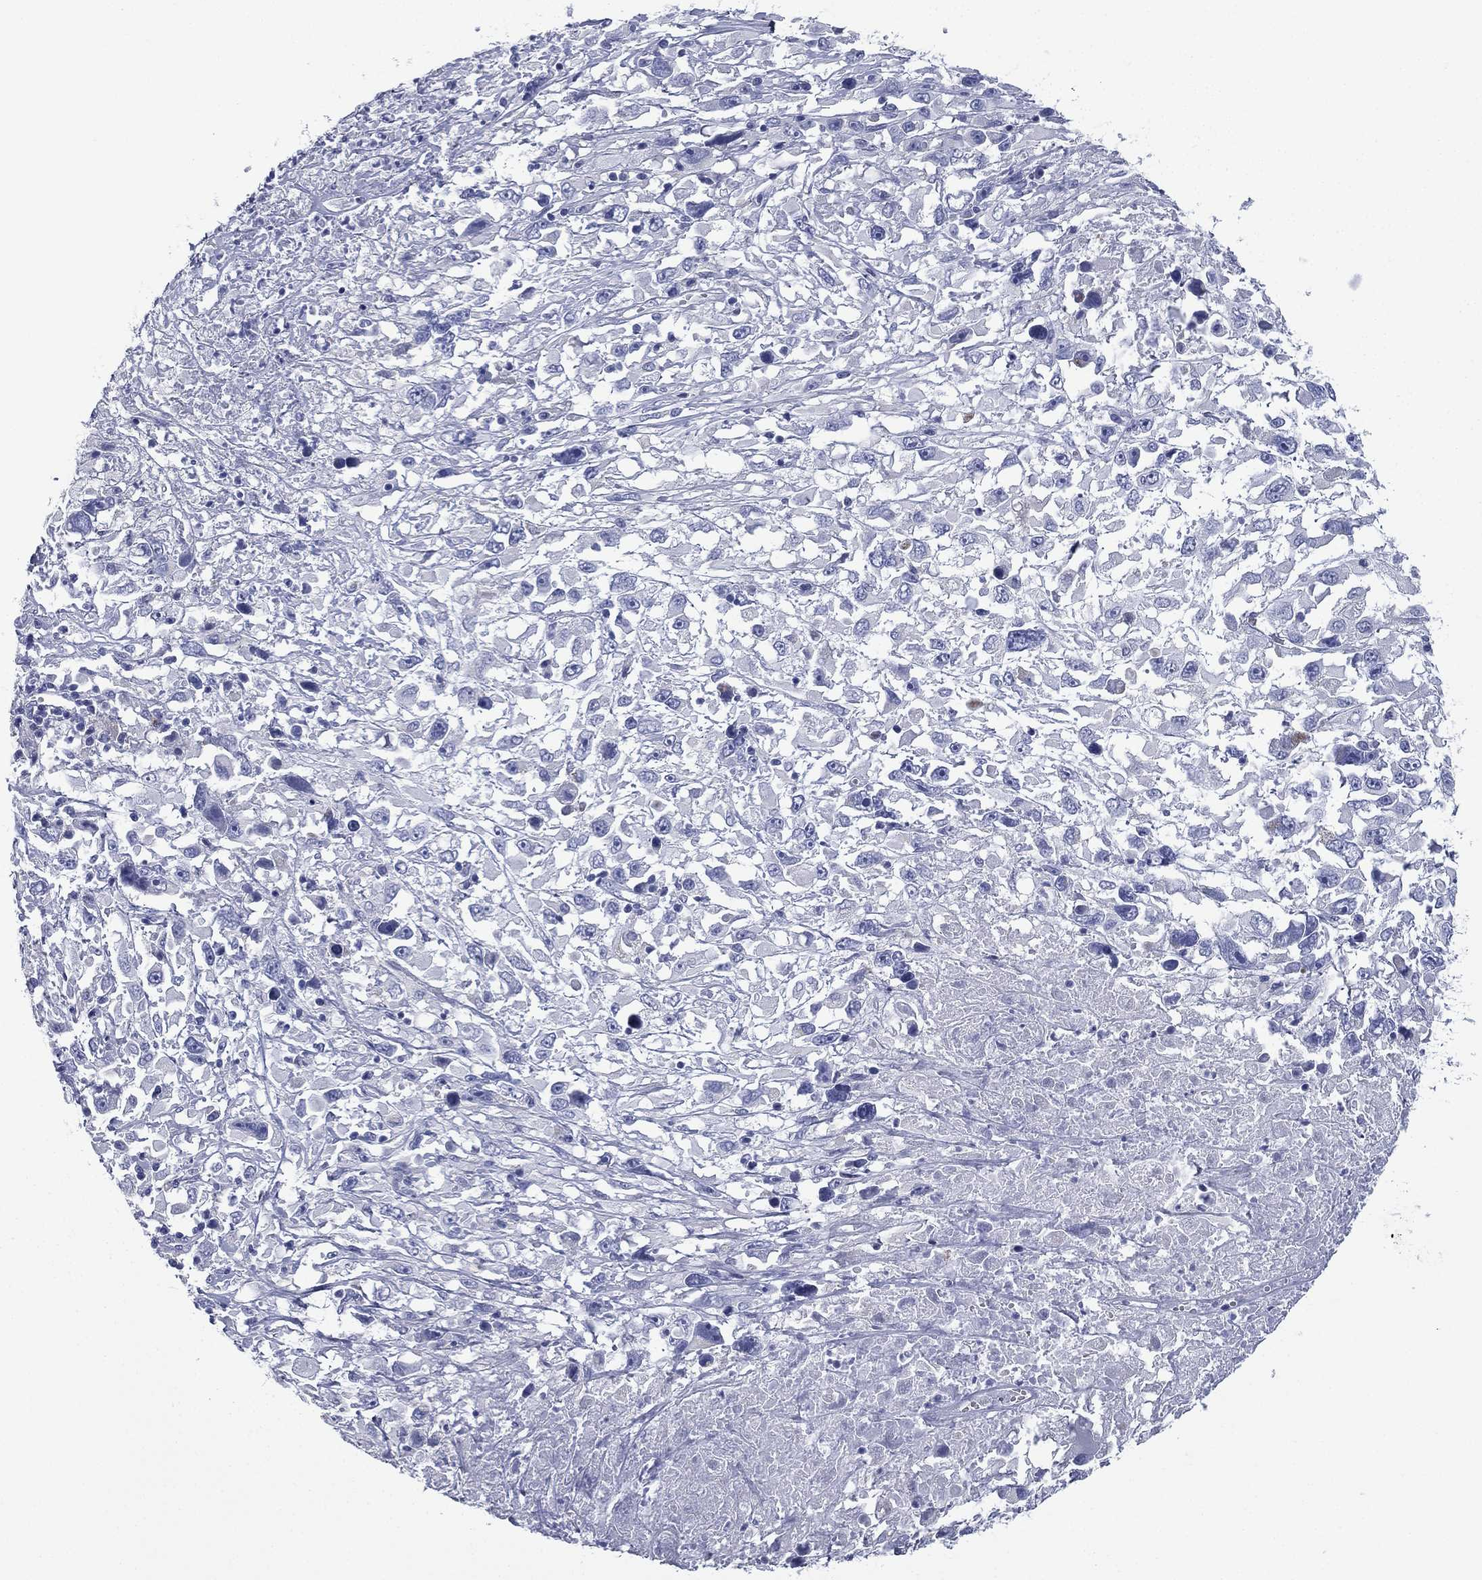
{"staining": {"intensity": "negative", "quantity": "none", "location": "none"}, "tissue": "melanoma", "cell_type": "Tumor cells", "image_type": "cancer", "snomed": [{"axis": "morphology", "description": "Malignant melanoma, Metastatic site"}, {"axis": "topography", "description": "Soft tissue"}], "caption": "Immunohistochemistry (IHC) of melanoma exhibits no staining in tumor cells.", "gene": "FCER2", "patient": {"sex": "male", "age": 50}}